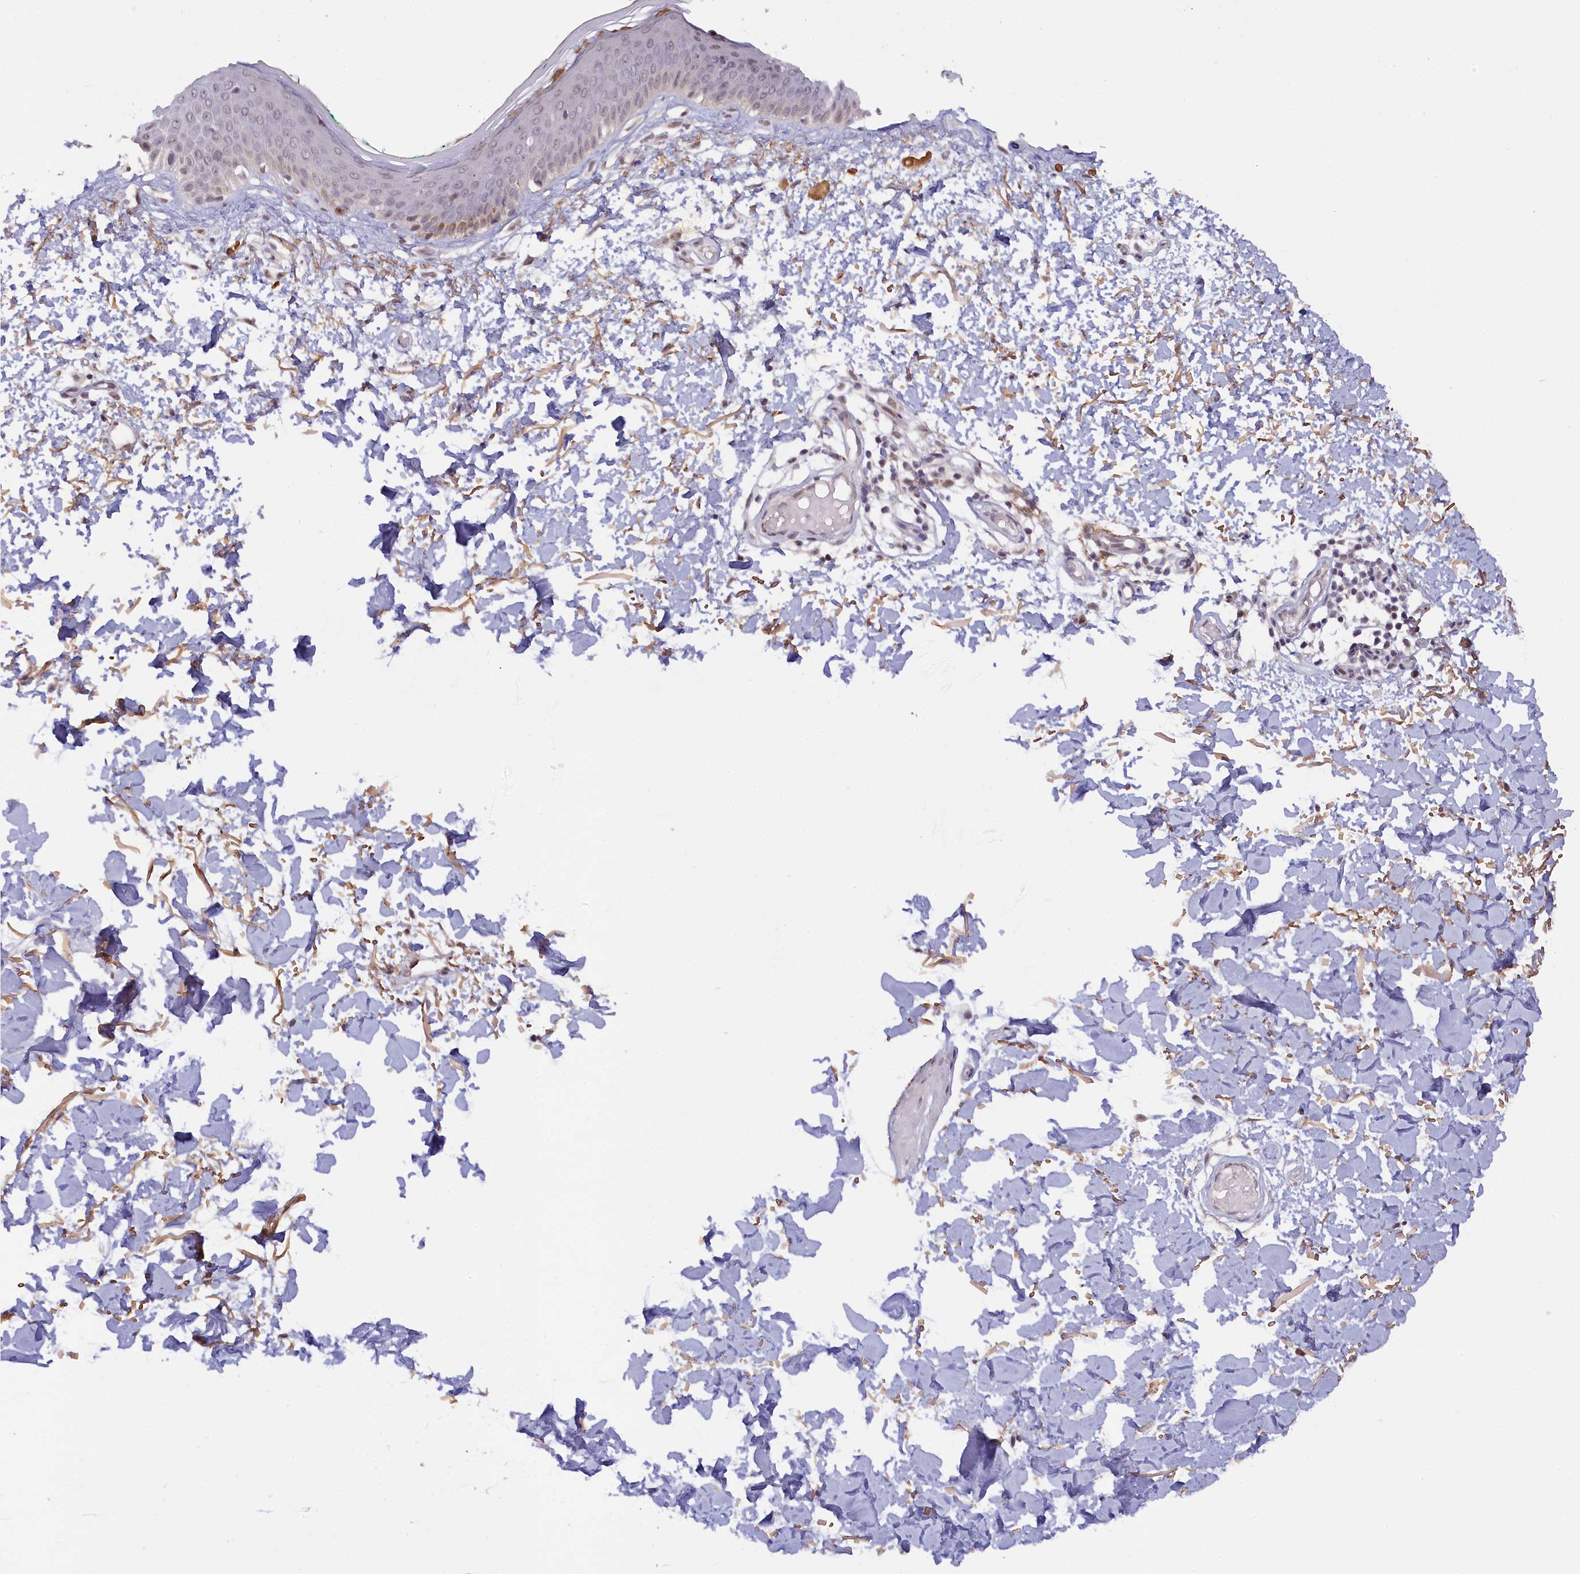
{"staining": {"intensity": "moderate", "quantity": ">75%", "location": "nuclear"}, "tissue": "skin", "cell_type": "Fibroblasts", "image_type": "normal", "snomed": [{"axis": "morphology", "description": "Normal tissue, NOS"}, {"axis": "topography", "description": "Skin"}], "caption": "Immunohistochemistry (IHC) photomicrograph of unremarkable human skin stained for a protein (brown), which displays medium levels of moderate nuclear staining in about >75% of fibroblasts.", "gene": "SEC31B", "patient": {"sex": "male", "age": 62}}